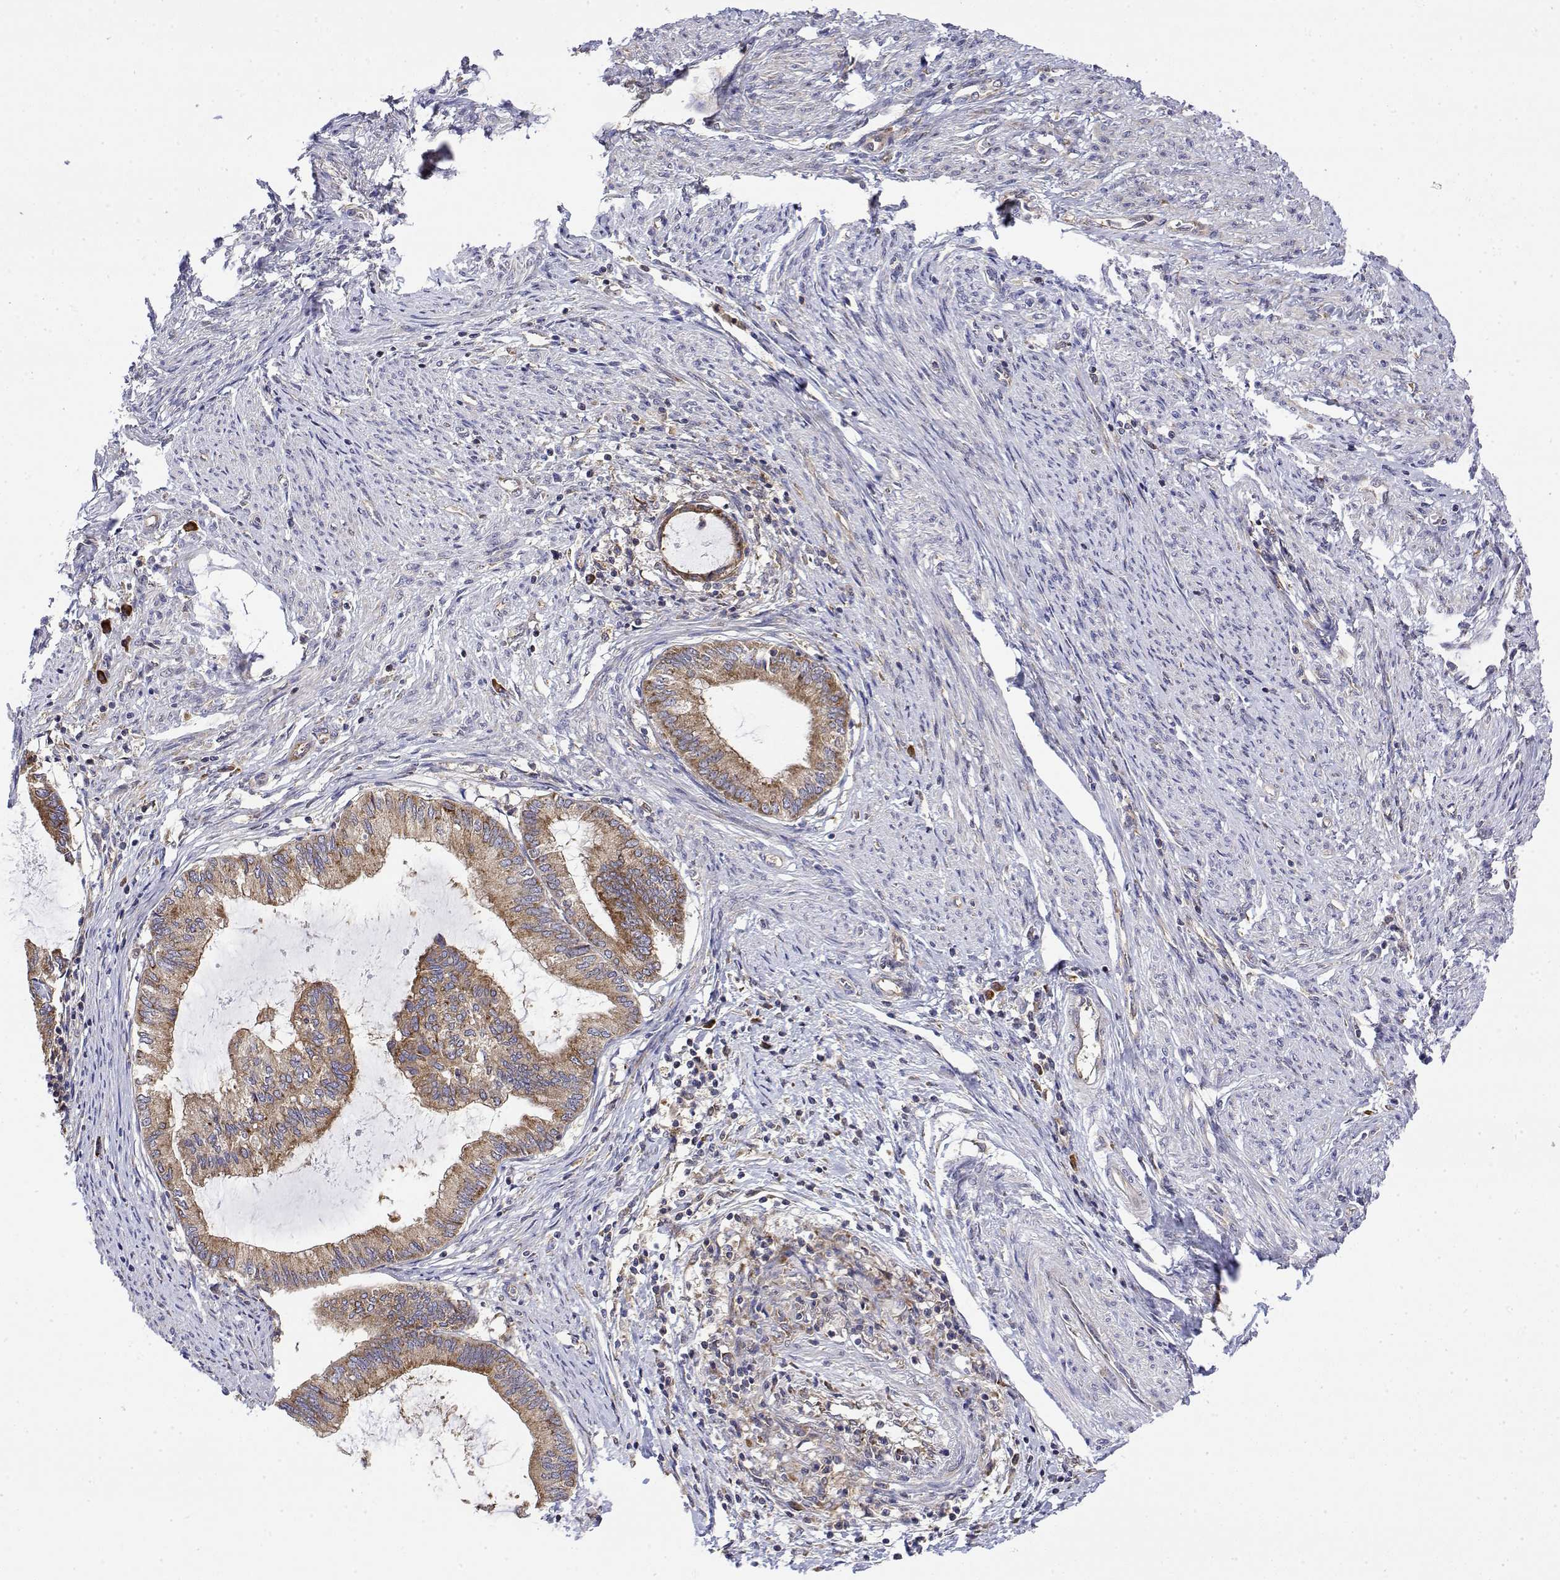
{"staining": {"intensity": "moderate", "quantity": ">75%", "location": "cytoplasmic/membranous"}, "tissue": "endometrial cancer", "cell_type": "Tumor cells", "image_type": "cancer", "snomed": [{"axis": "morphology", "description": "Adenocarcinoma, NOS"}, {"axis": "topography", "description": "Endometrium"}], "caption": "DAB immunohistochemical staining of human endometrial cancer shows moderate cytoplasmic/membranous protein staining in about >75% of tumor cells. The protein is shown in brown color, while the nuclei are stained blue.", "gene": "EEF1G", "patient": {"sex": "female", "age": 86}}